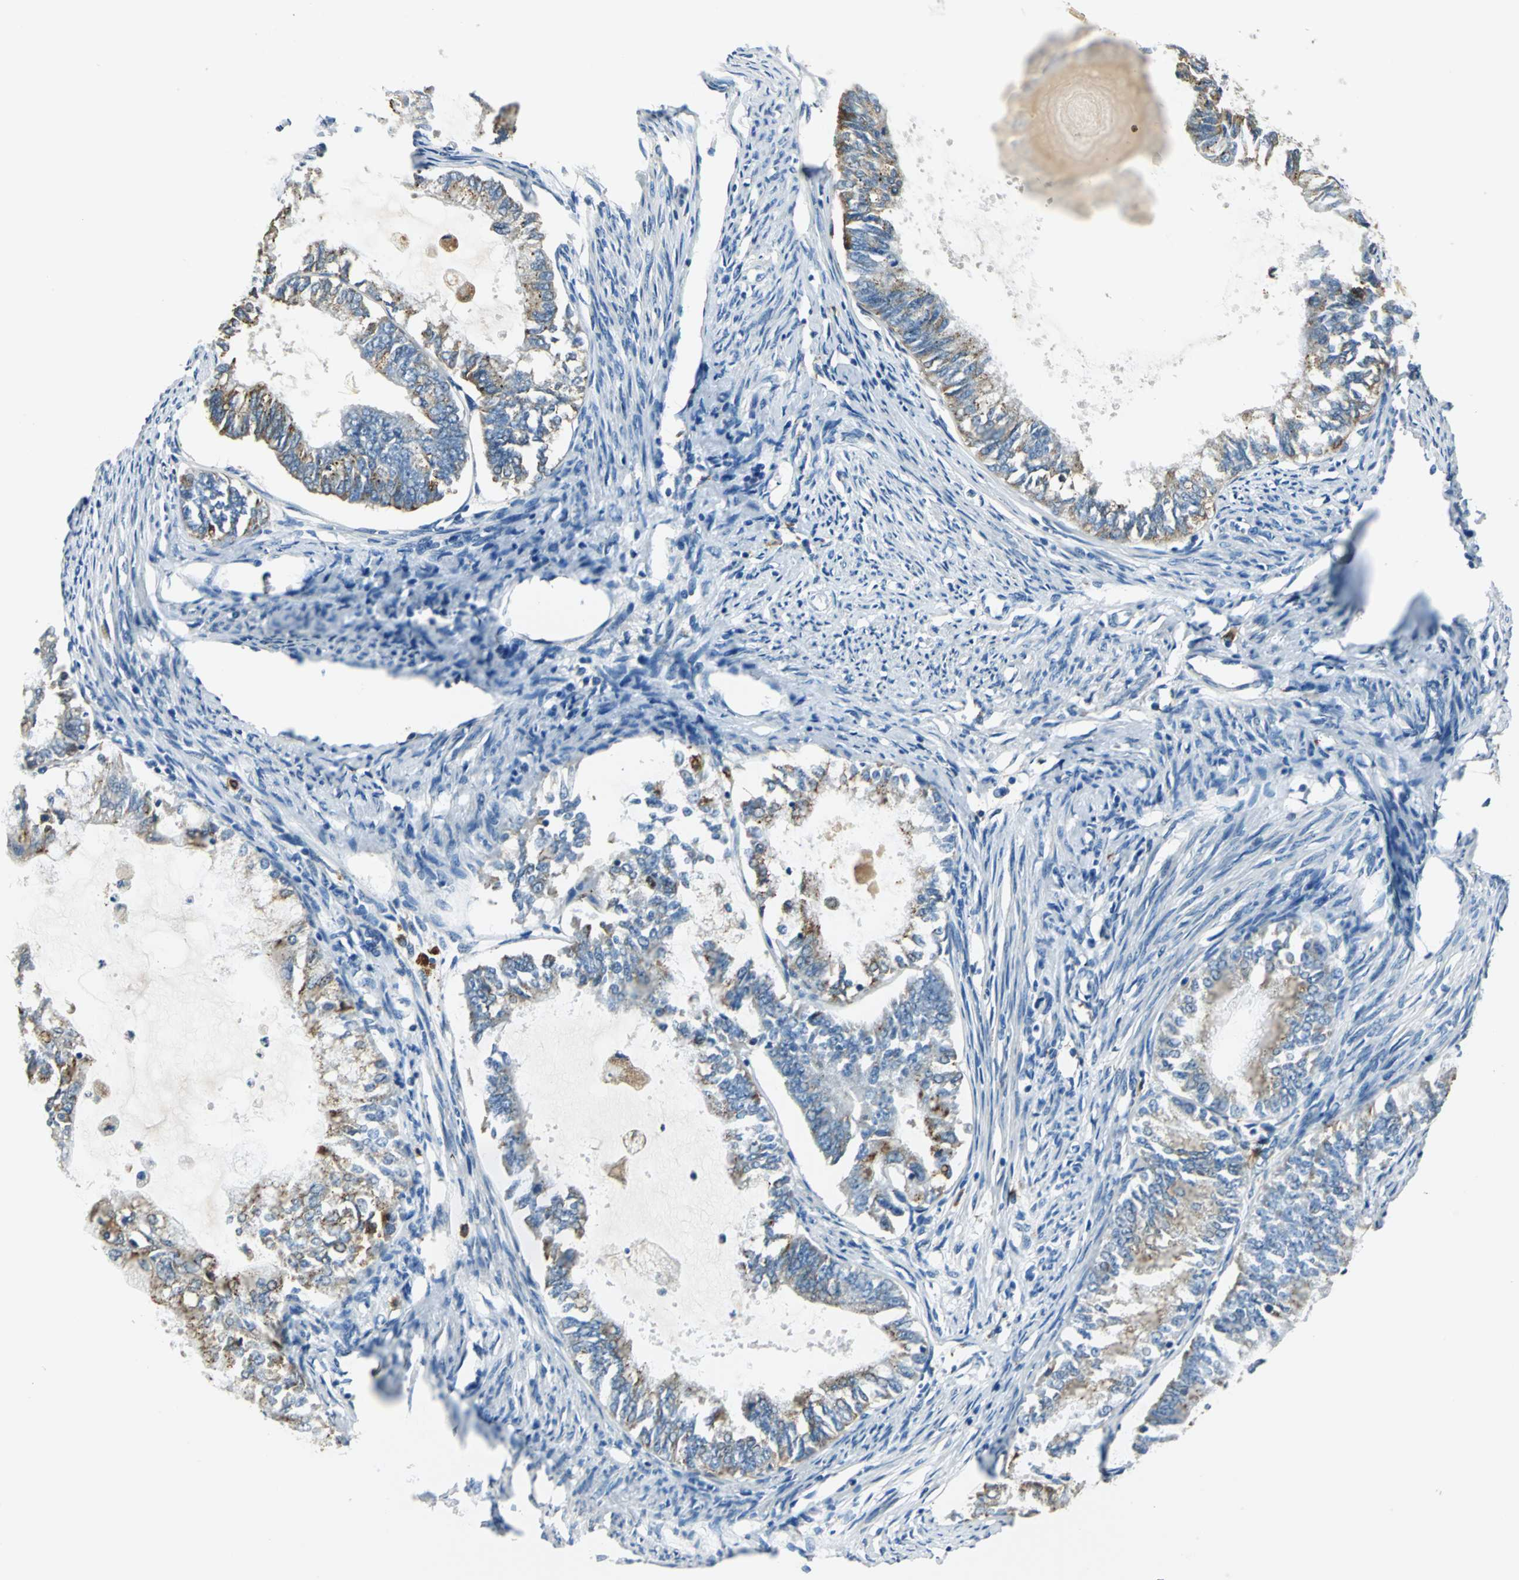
{"staining": {"intensity": "moderate", "quantity": "<25%", "location": "cytoplasmic/membranous"}, "tissue": "endometrial cancer", "cell_type": "Tumor cells", "image_type": "cancer", "snomed": [{"axis": "morphology", "description": "Adenocarcinoma, NOS"}, {"axis": "topography", "description": "Endometrium"}], "caption": "Adenocarcinoma (endometrial) stained for a protein reveals moderate cytoplasmic/membranous positivity in tumor cells.", "gene": "NIT1", "patient": {"sex": "female", "age": 86}}